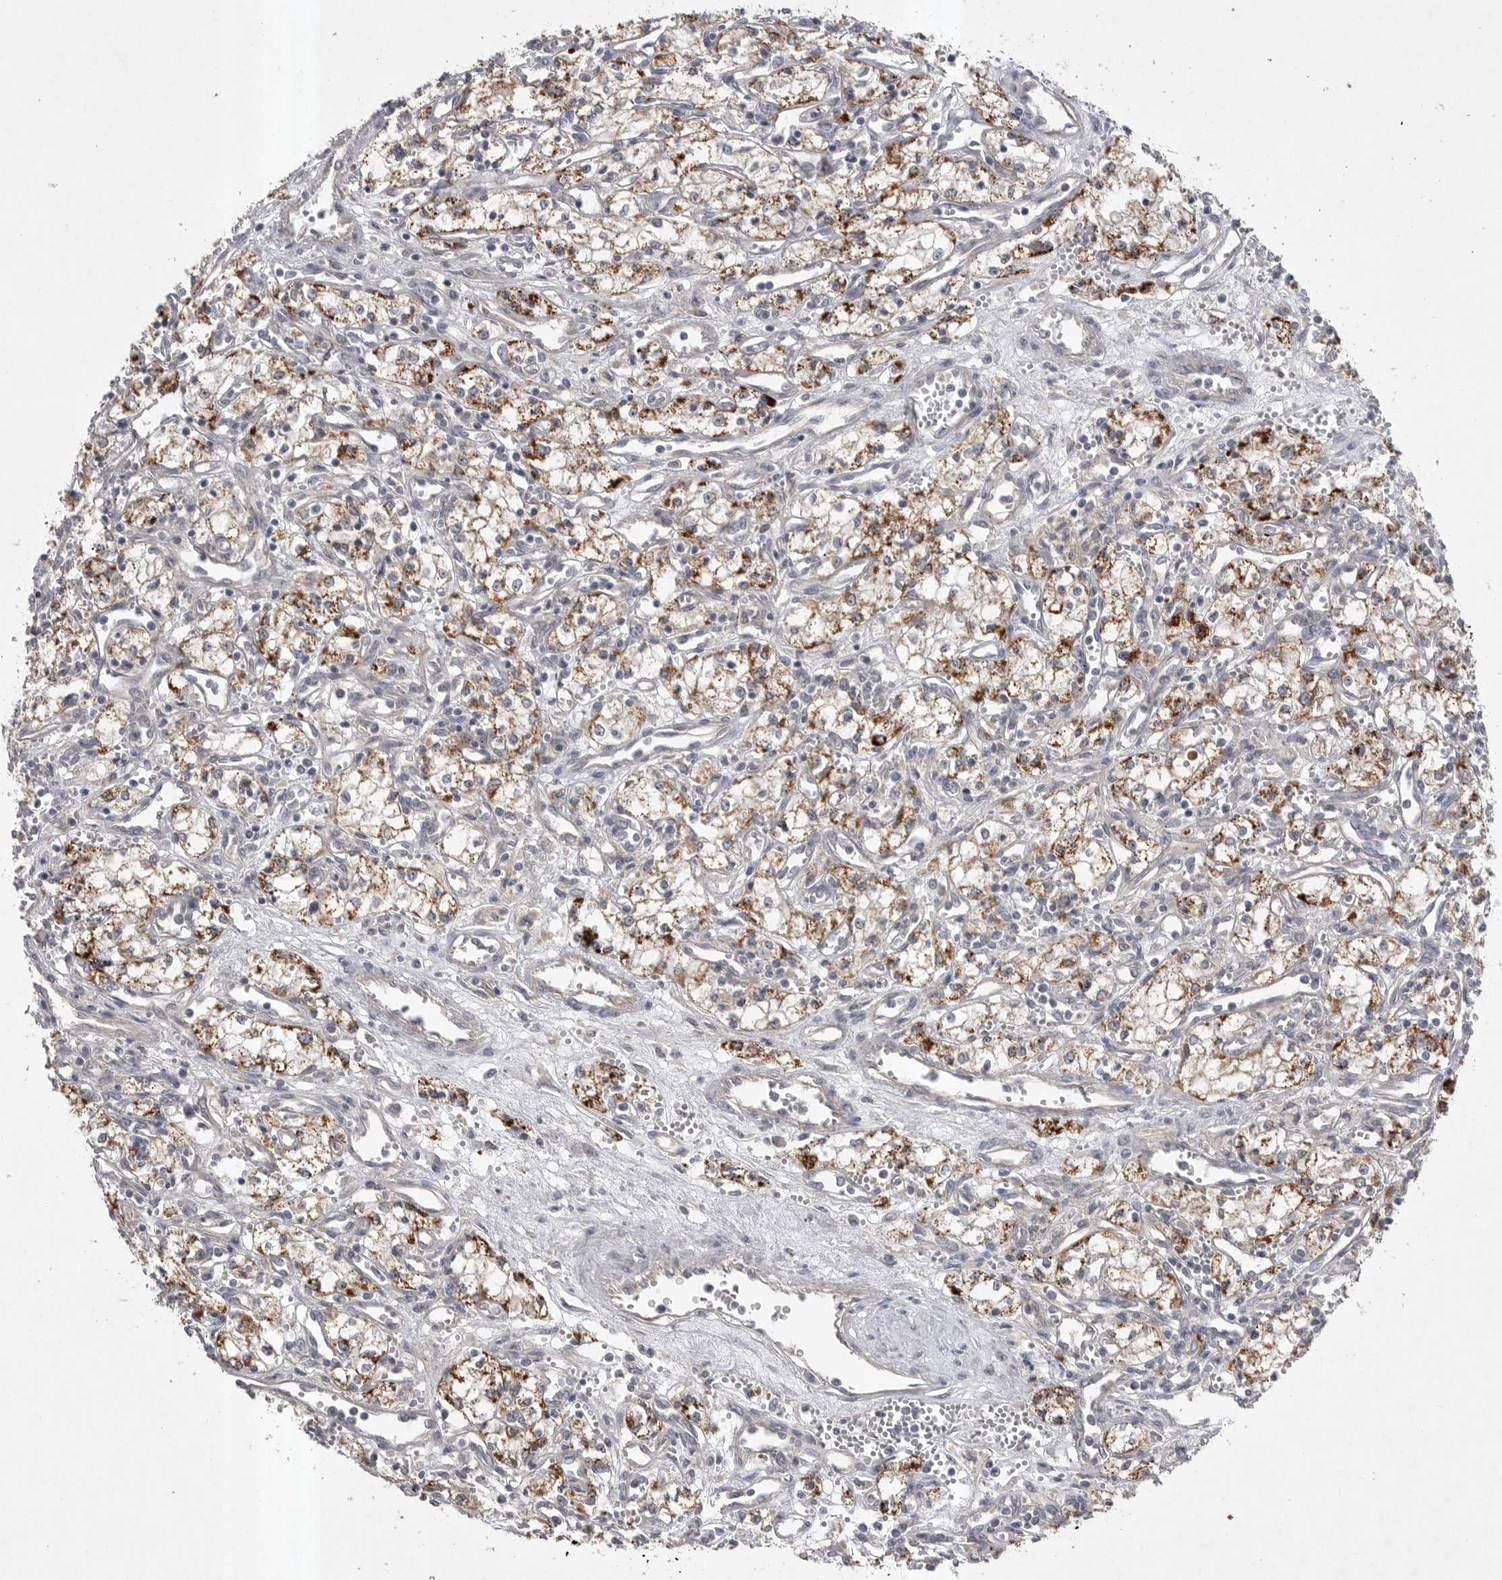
{"staining": {"intensity": "moderate", "quantity": "25%-75%", "location": "cytoplasmic/membranous"}, "tissue": "renal cancer", "cell_type": "Tumor cells", "image_type": "cancer", "snomed": [{"axis": "morphology", "description": "Adenocarcinoma, NOS"}, {"axis": "topography", "description": "Kidney"}], "caption": "High-magnification brightfield microscopy of renal adenocarcinoma stained with DAB (brown) and counterstained with hematoxylin (blue). tumor cells exhibit moderate cytoplasmic/membranous staining is appreciated in approximately25%-75% of cells.", "gene": "DHDDS", "patient": {"sex": "male", "age": 59}}